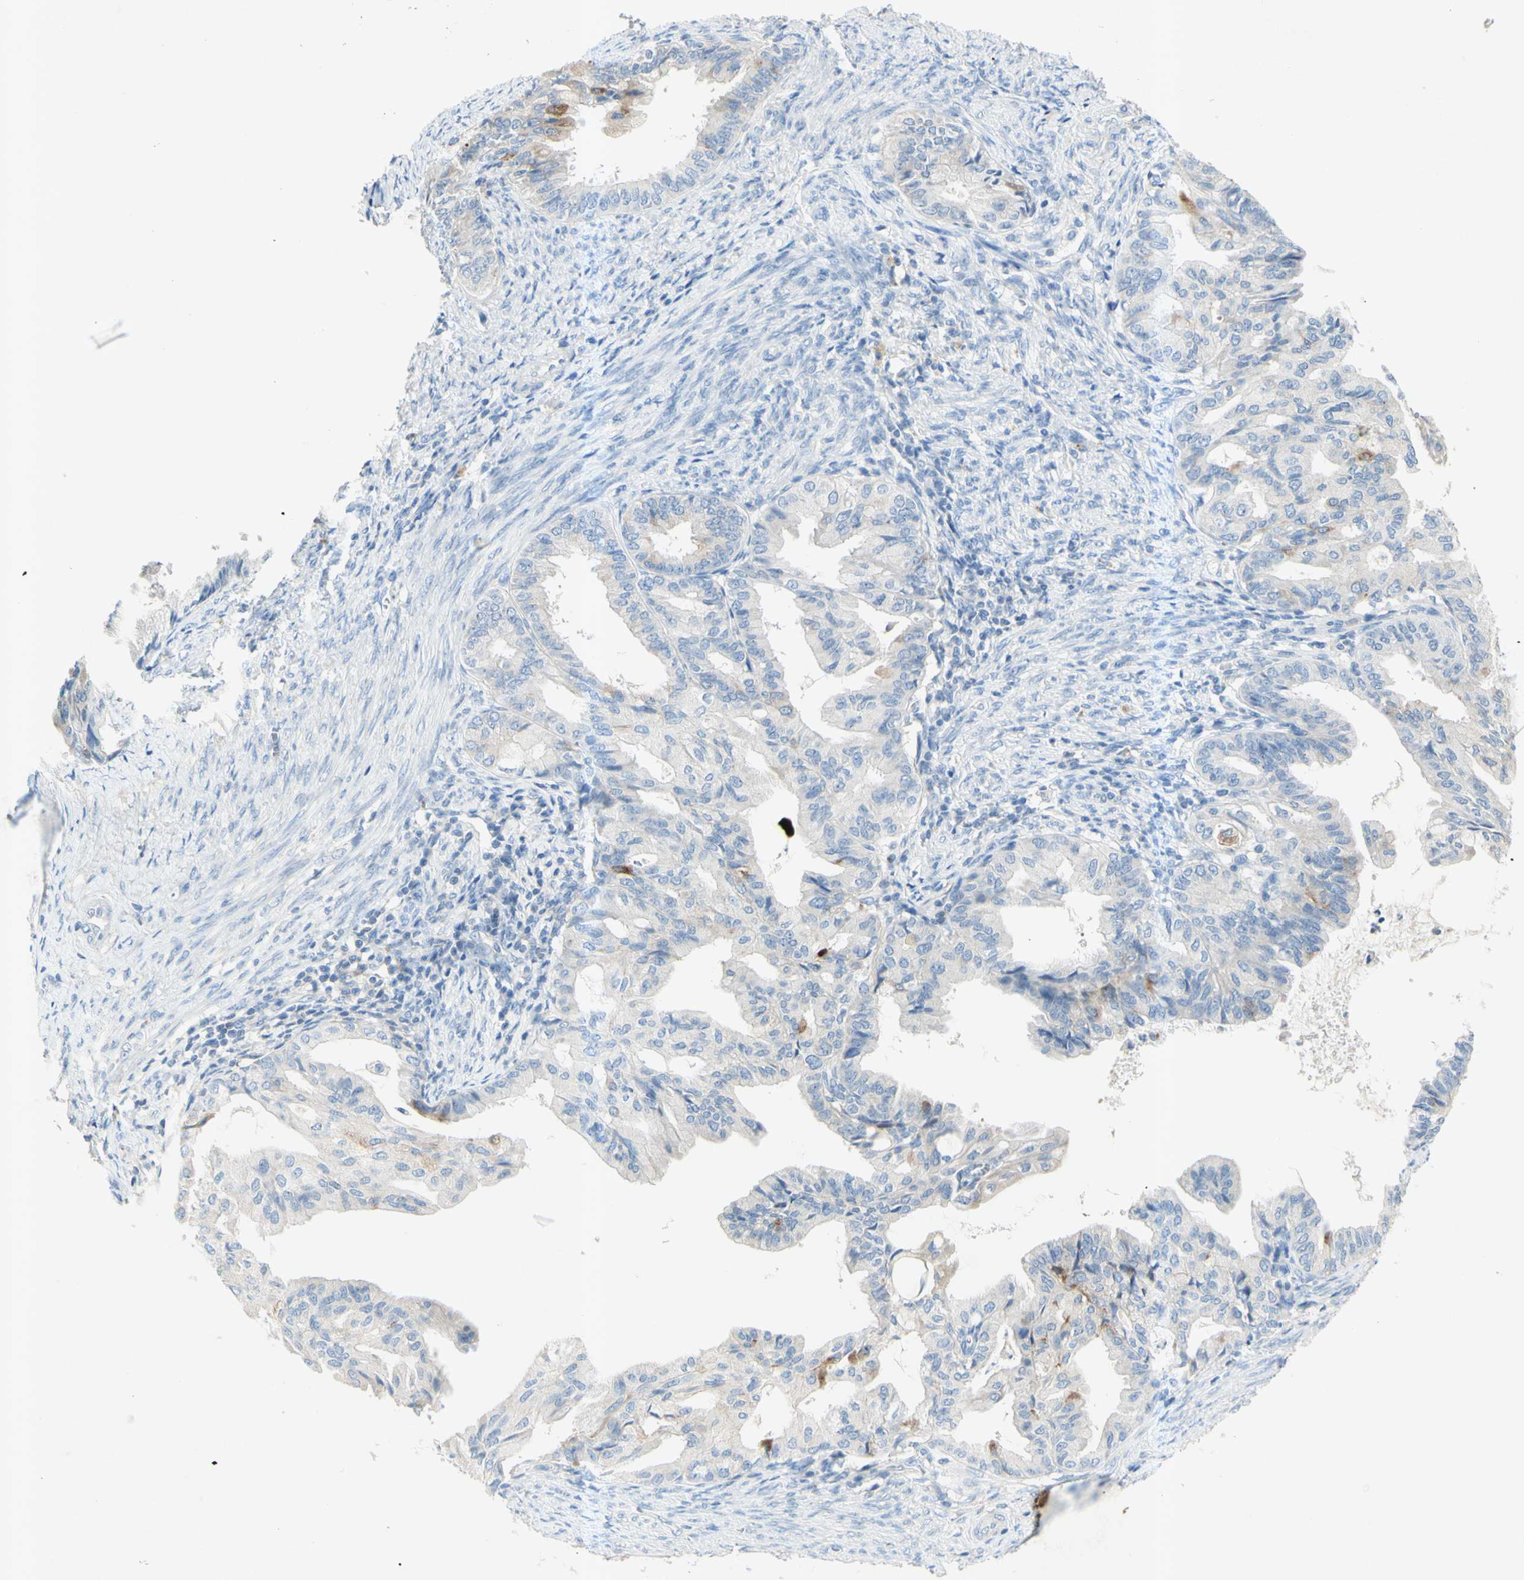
{"staining": {"intensity": "moderate", "quantity": "<25%", "location": "cytoplasmic/membranous"}, "tissue": "endometrial cancer", "cell_type": "Tumor cells", "image_type": "cancer", "snomed": [{"axis": "morphology", "description": "Adenocarcinoma, NOS"}, {"axis": "topography", "description": "Endometrium"}], "caption": "High-magnification brightfield microscopy of endometrial cancer (adenocarcinoma) stained with DAB (brown) and counterstained with hematoxylin (blue). tumor cells exhibit moderate cytoplasmic/membranous expression is identified in approximately<25% of cells.", "gene": "GDF15", "patient": {"sex": "female", "age": 86}}